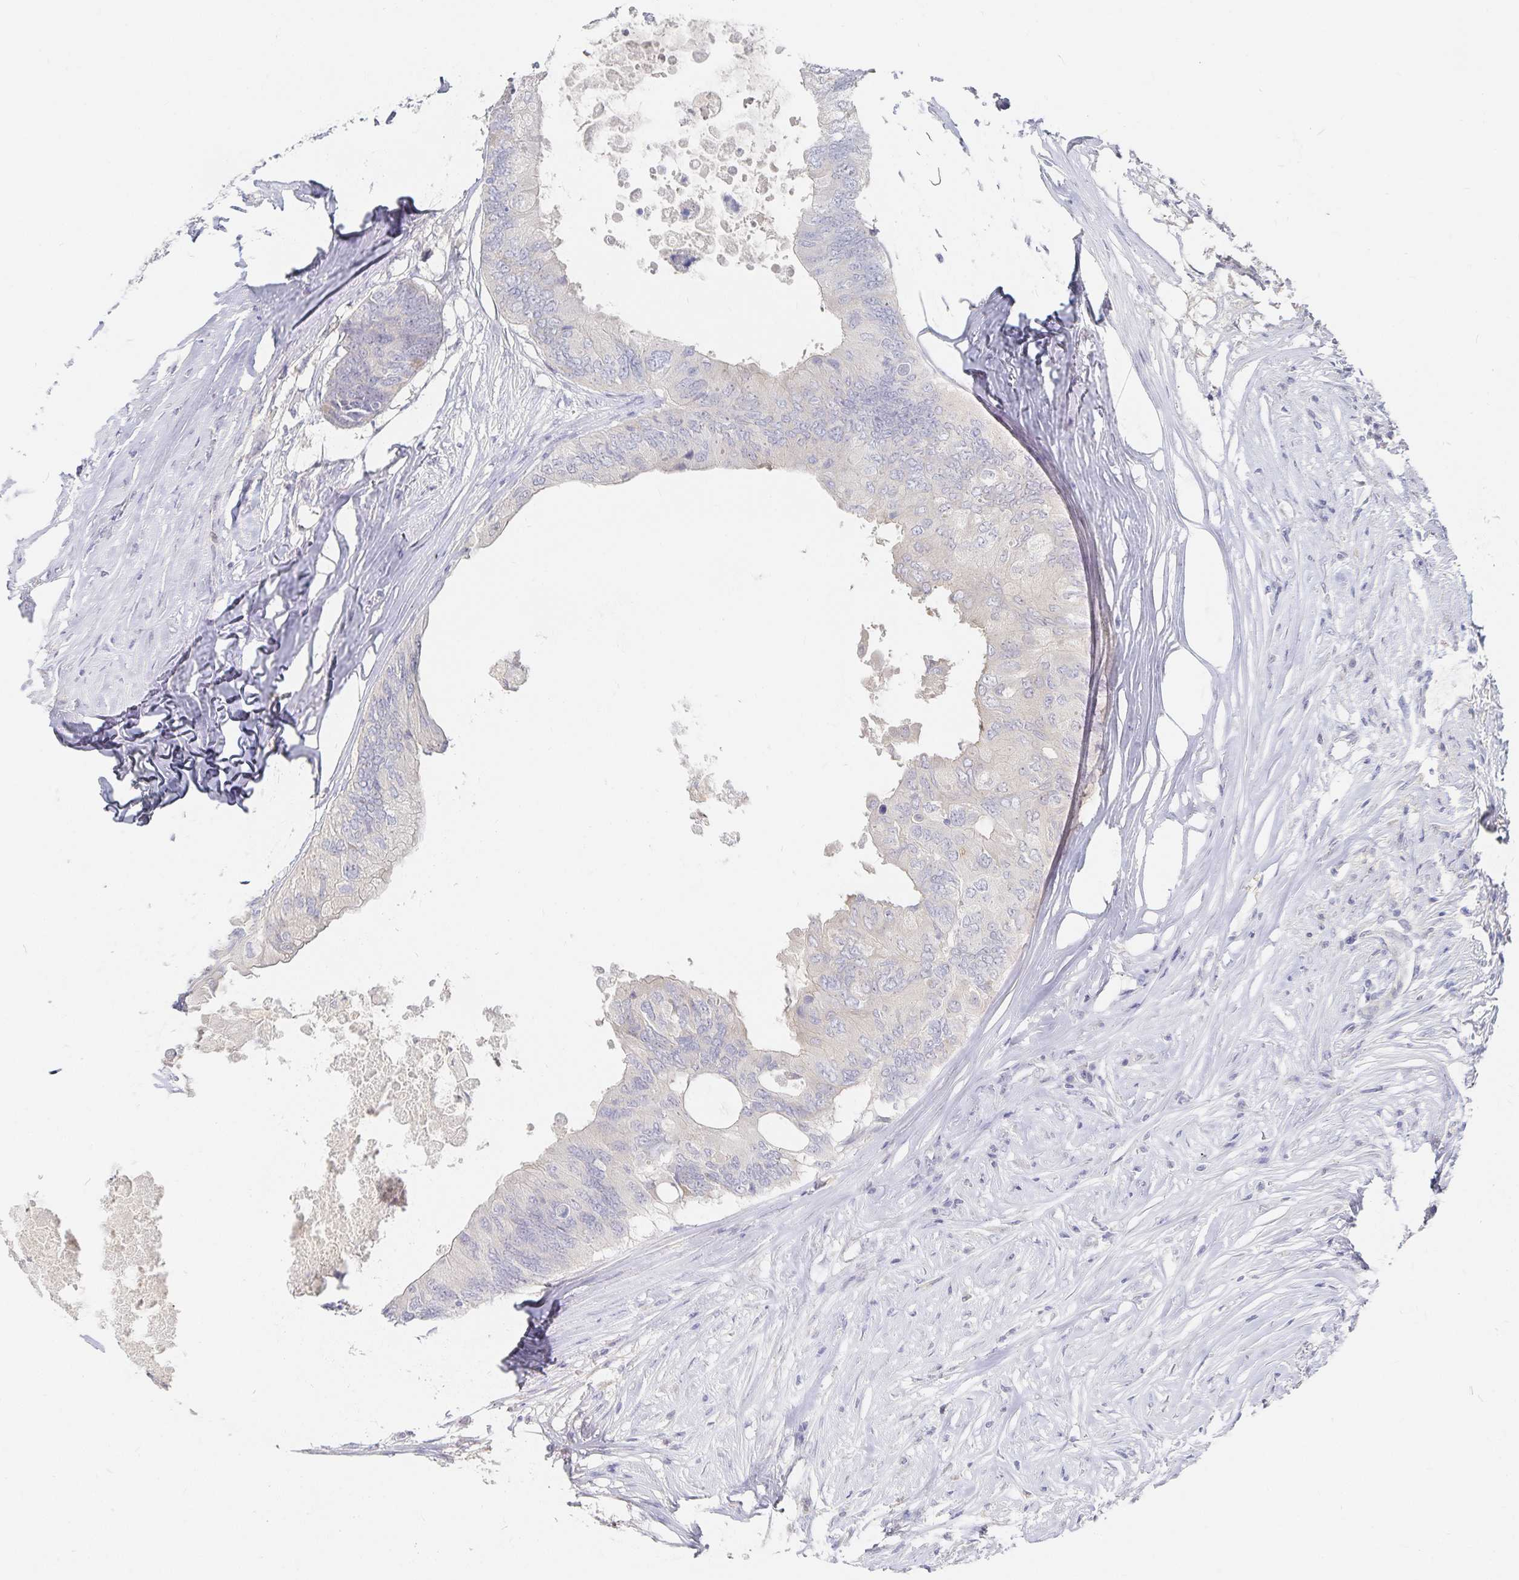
{"staining": {"intensity": "negative", "quantity": "none", "location": "none"}, "tissue": "colorectal cancer", "cell_type": "Tumor cells", "image_type": "cancer", "snomed": [{"axis": "morphology", "description": "Adenocarcinoma, NOS"}, {"axis": "topography", "description": "Colon"}], "caption": "Colorectal cancer (adenocarcinoma) was stained to show a protein in brown. There is no significant positivity in tumor cells.", "gene": "DNAH9", "patient": {"sex": "male", "age": 71}}